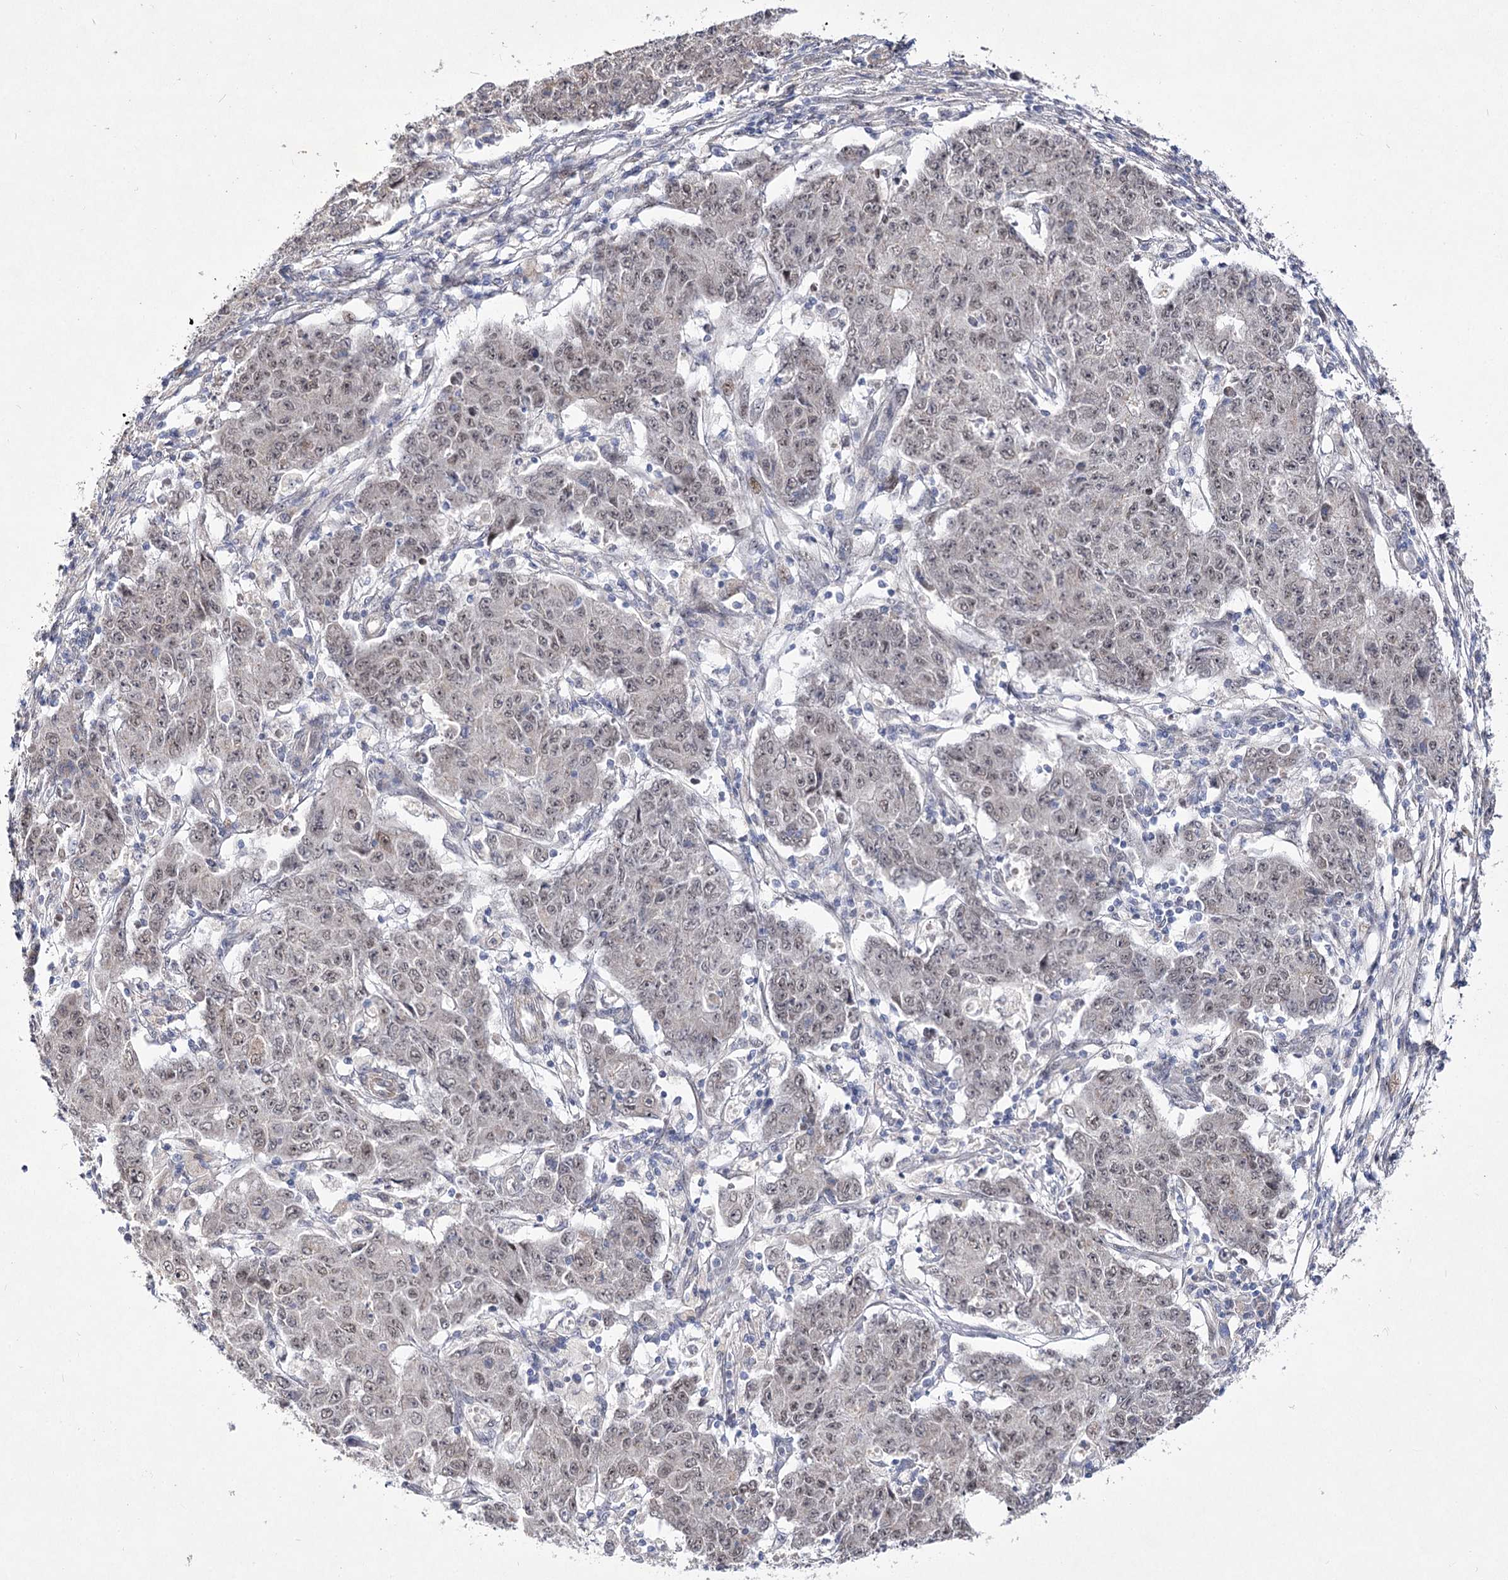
{"staining": {"intensity": "weak", "quantity": ">75%", "location": "nuclear"}, "tissue": "ovarian cancer", "cell_type": "Tumor cells", "image_type": "cancer", "snomed": [{"axis": "morphology", "description": "Carcinoma, endometroid"}, {"axis": "topography", "description": "Ovary"}], "caption": "Human ovarian cancer stained with a brown dye demonstrates weak nuclear positive expression in approximately >75% of tumor cells.", "gene": "ARHGAP32", "patient": {"sex": "female", "age": 42}}